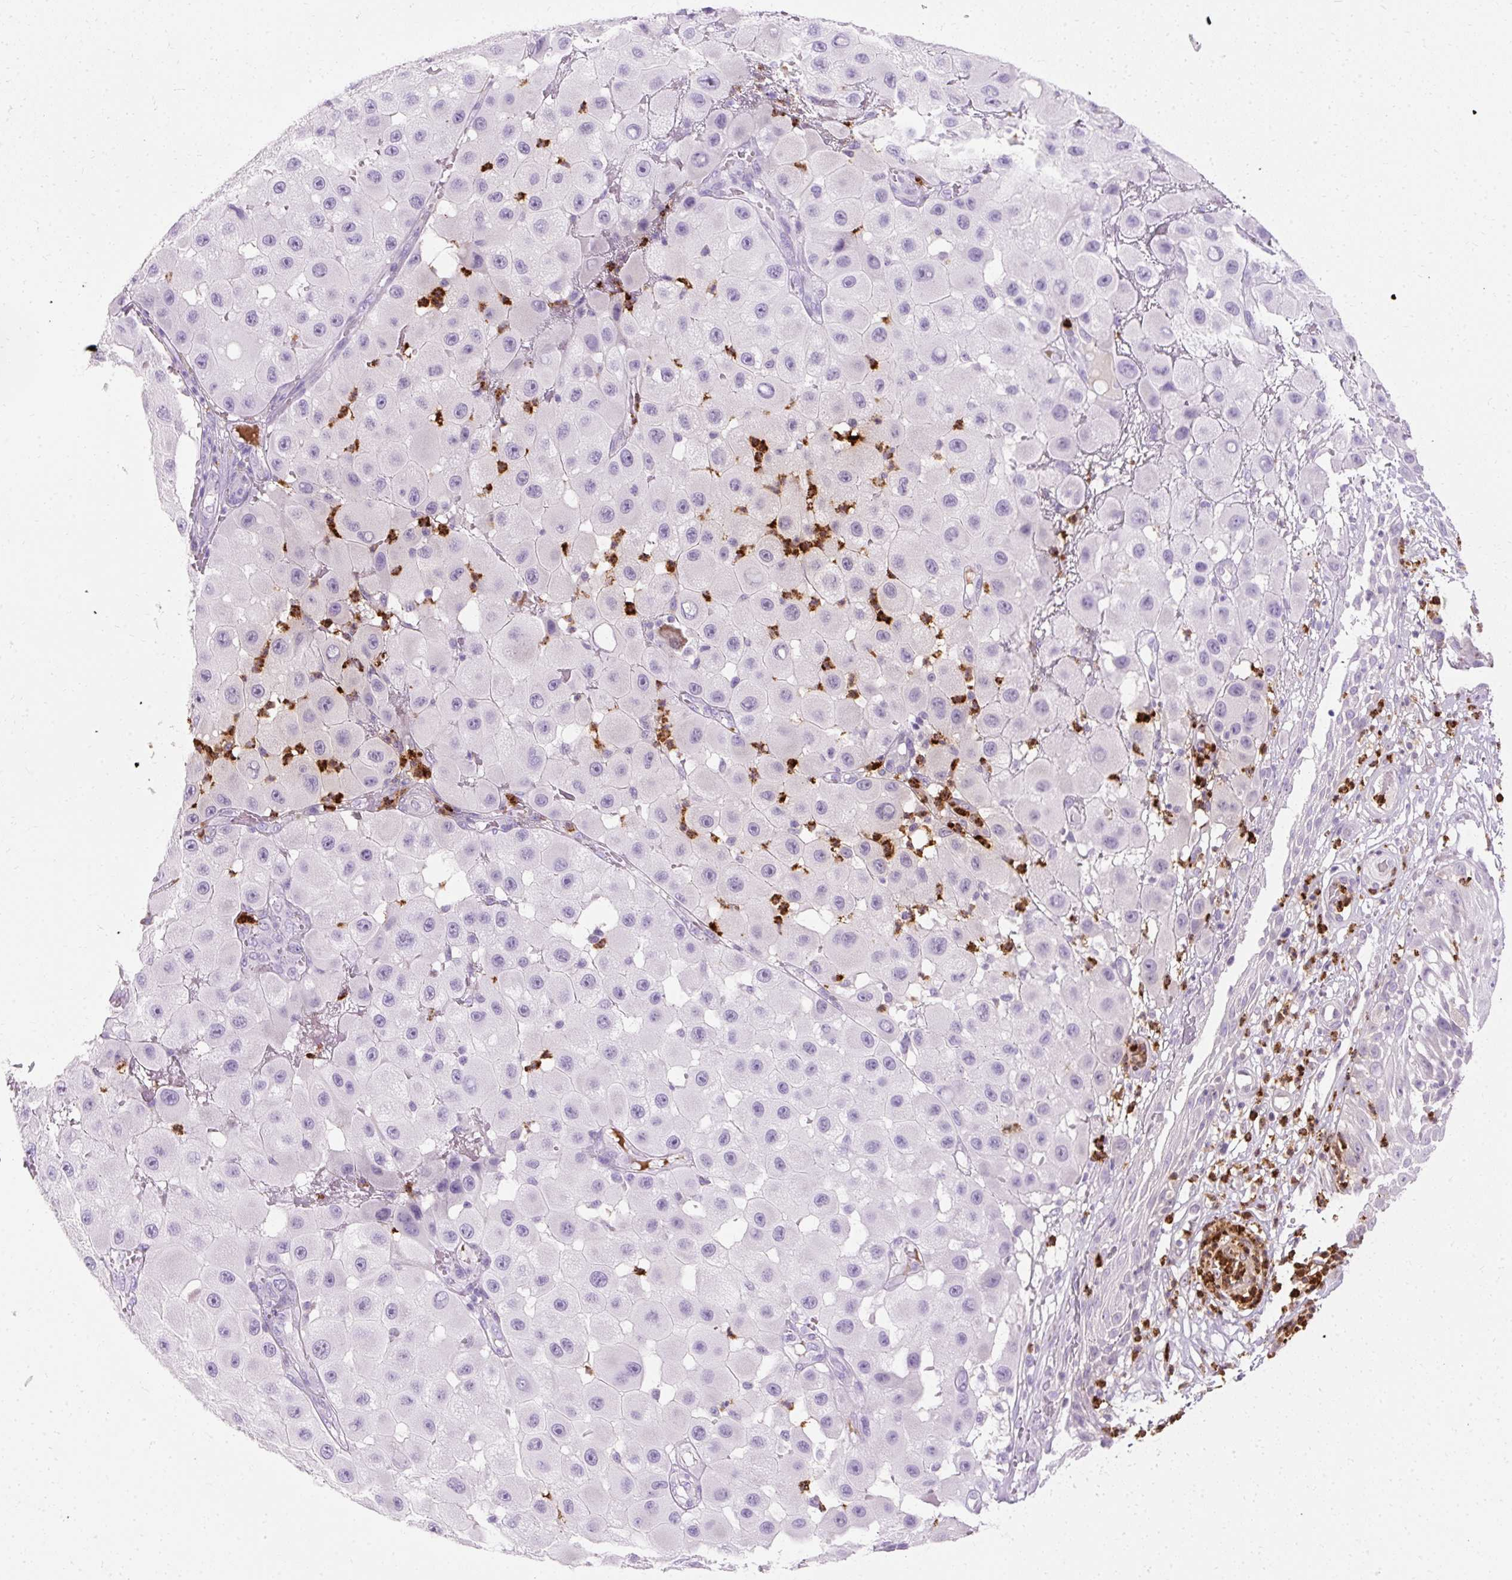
{"staining": {"intensity": "negative", "quantity": "none", "location": "none"}, "tissue": "melanoma", "cell_type": "Tumor cells", "image_type": "cancer", "snomed": [{"axis": "morphology", "description": "Malignant melanoma, NOS"}, {"axis": "topography", "description": "Skin"}], "caption": "Immunohistochemistry micrograph of human malignant melanoma stained for a protein (brown), which displays no staining in tumor cells.", "gene": "DEFA1", "patient": {"sex": "female", "age": 81}}